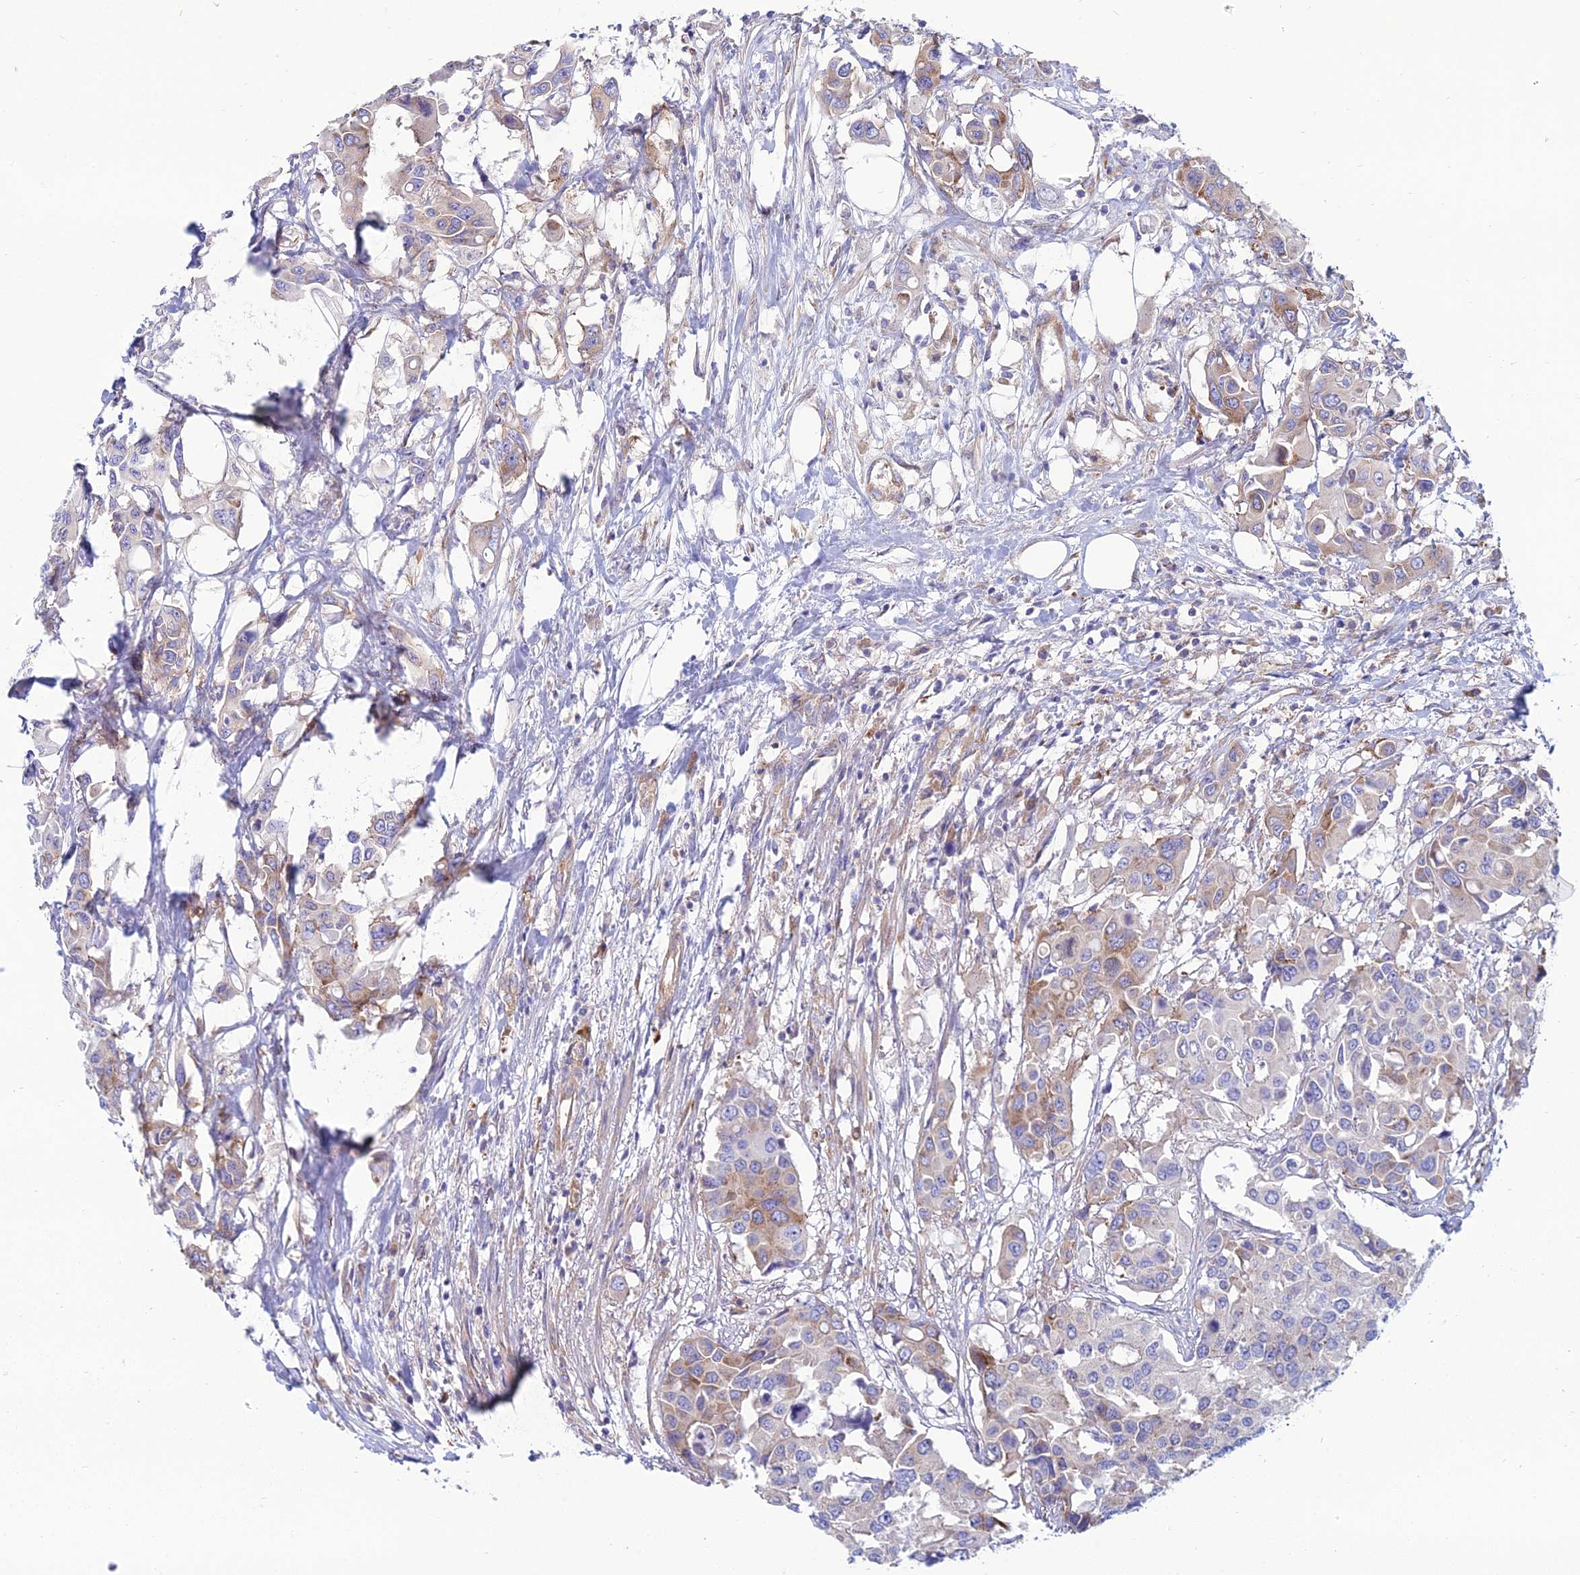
{"staining": {"intensity": "moderate", "quantity": "25%-75%", "location": "cytoplasmic/membranous"}, "tissue": "colorectal cancer", "cell_type": "Tumor cells", "image_type": "cancer", "snomed": [{"axis": "morphology", "description": "Adenocarcinoma, NOS"}, {"axis": "topography", "description": "Colon"}], "caption": "High-magnification brightfield microscopy of colorectal cancer stained with DAB (3,3'-diaminobenzidine) (brown) and counterstained with hematoxylin (blue). tumor cells exhibit moderate cytoplasmic/membranous staining is seen in about25%-75% of cells. The staining is performed using DAB brown chromogen to label protein expression. The nuclei are counter-stained blue using hematoxylin.", "gene": "TXLNA", "patient": {"sex": "male", "age": 77}}